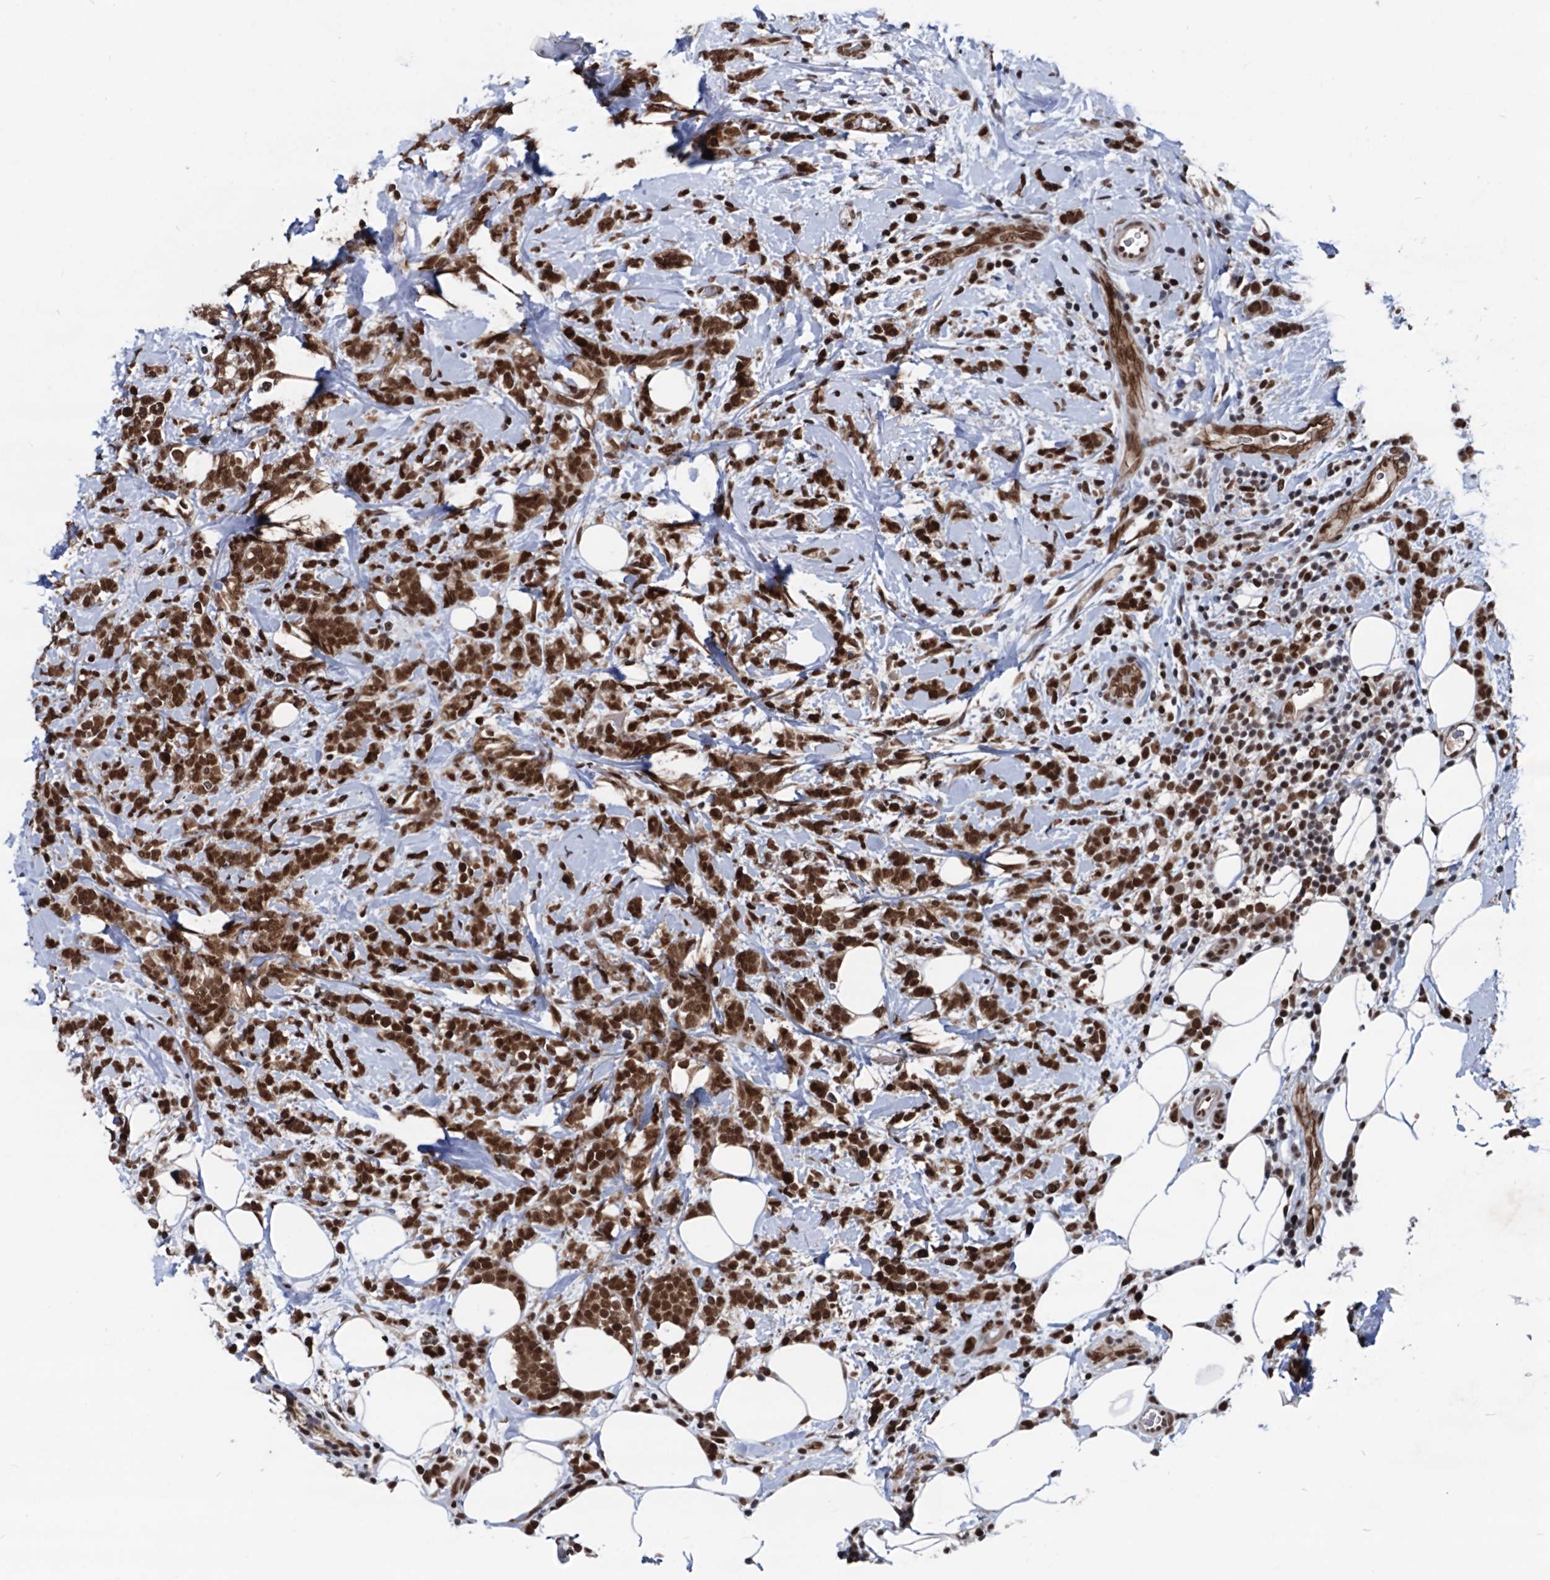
{"staining": {"intensity": "strong", "quantity": ">75%", "location": "nuclear"}, "tissue": "breast cancer", "cell_type": "Tumor cells", "image_type": "cancer", "snomed": [{"axis": "morphology", "description": "Lobular carcinoma"}, {"axis": "topography", "description": "Breast"}], "caption": "Brown immunohistochemical staining in human breast cancer (lobular carcinoma) displays strong nuclear positivity in about >75% of tumor cells. (Stains: DAB (3,3'-diaminobenzidine) in brown, nuclei in blue, Microscopy: brightfield microscopy at high magnification).", "gene": "GALNT11", "patient": {"sex": "female", "age": 58}}